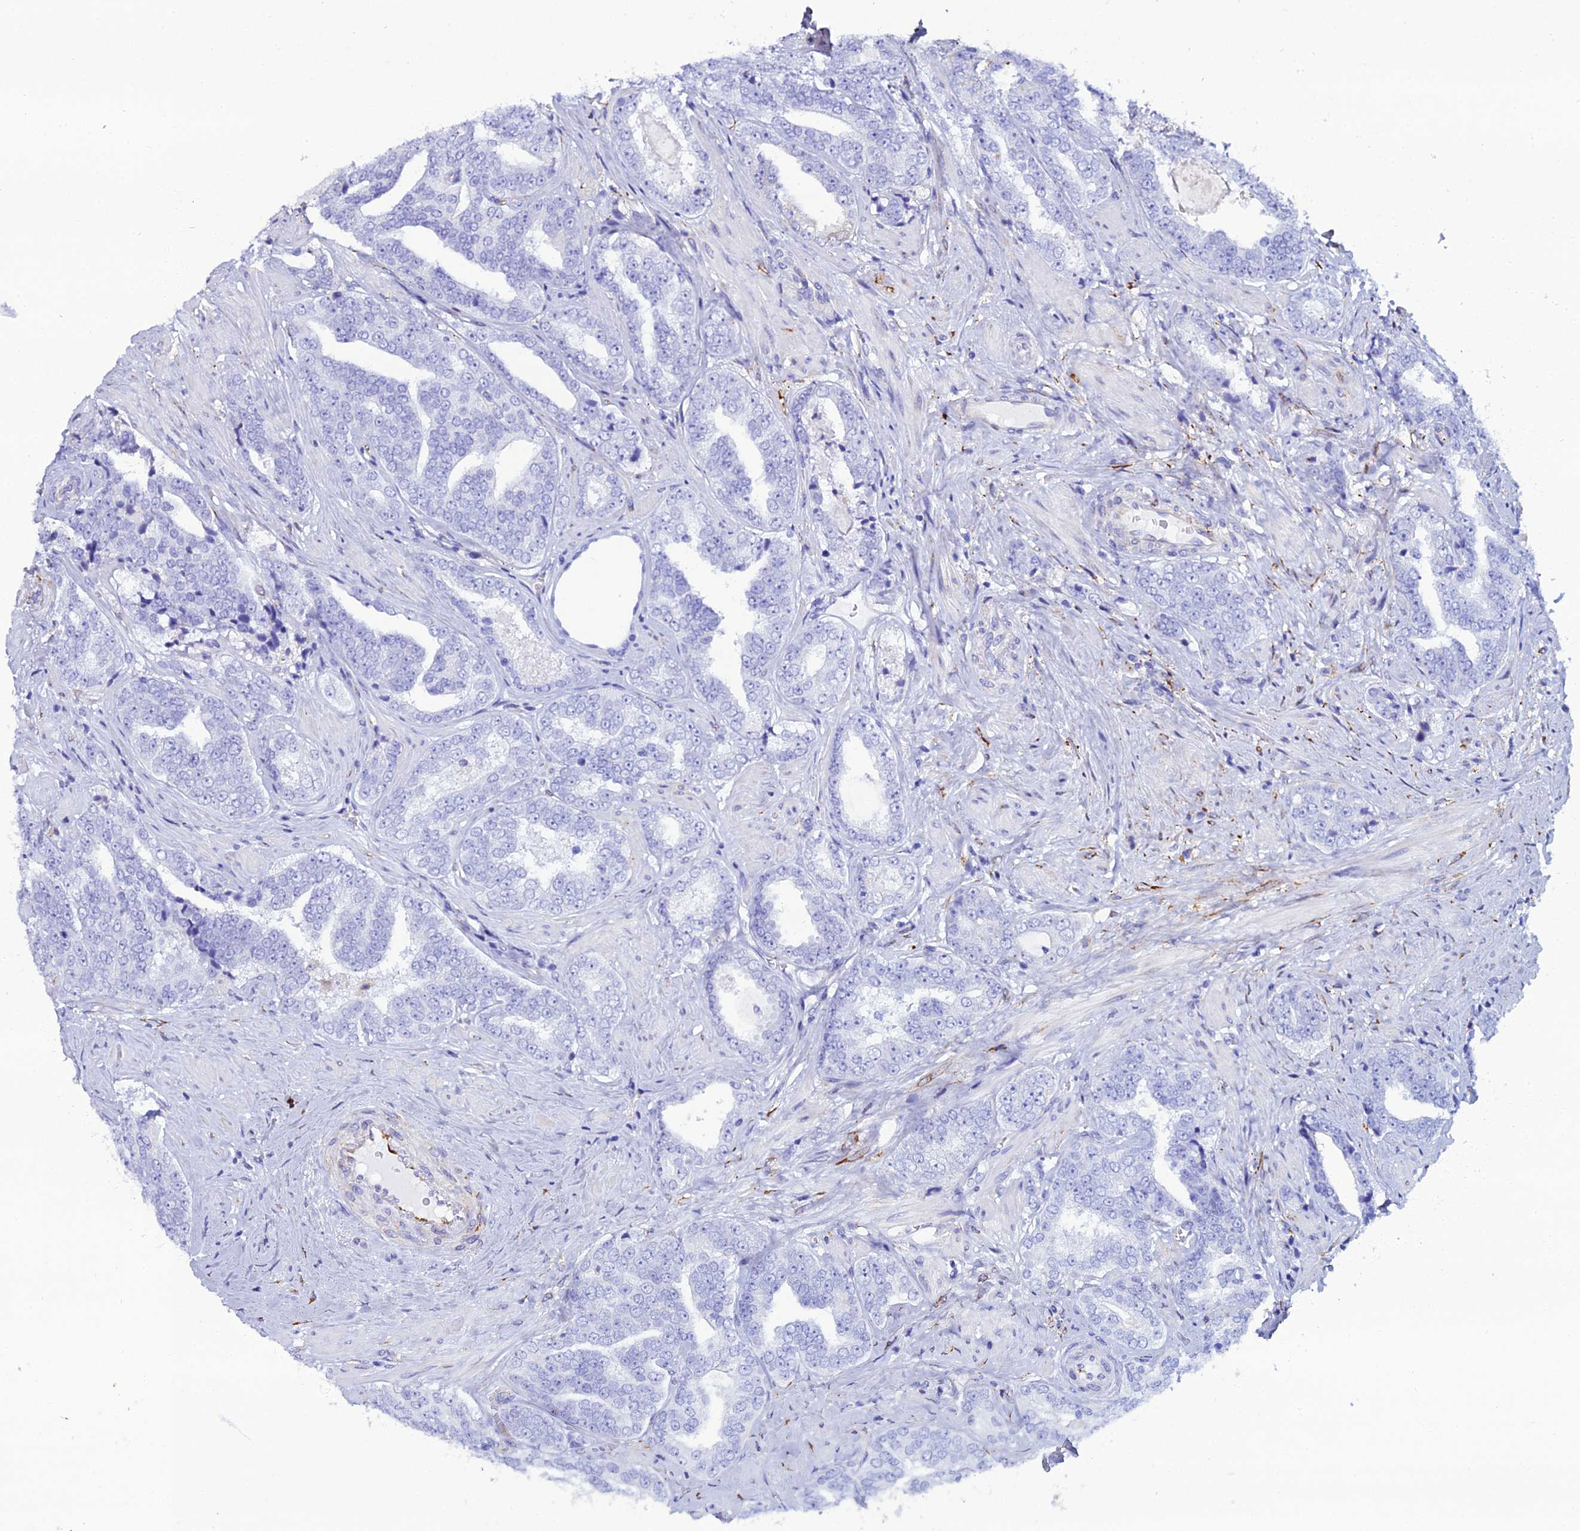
{"staining": {"intensity": "negative", "quantity": "none", "location": "none"}, "tissue": "prostate cancer", "cell_type": "Tumor cells", "image_type": "cancer", "snomed": [{"axis": "morphology", "description": "Adenocarcinoma, High grade"}, {"axis": "topography", "description": "Prostate"}], "caption": "Tumor cells show no significant protein positivity in prostate cancer.", "gene": "TXNDC5", "patient": {"sex": "male", "age": 67}}